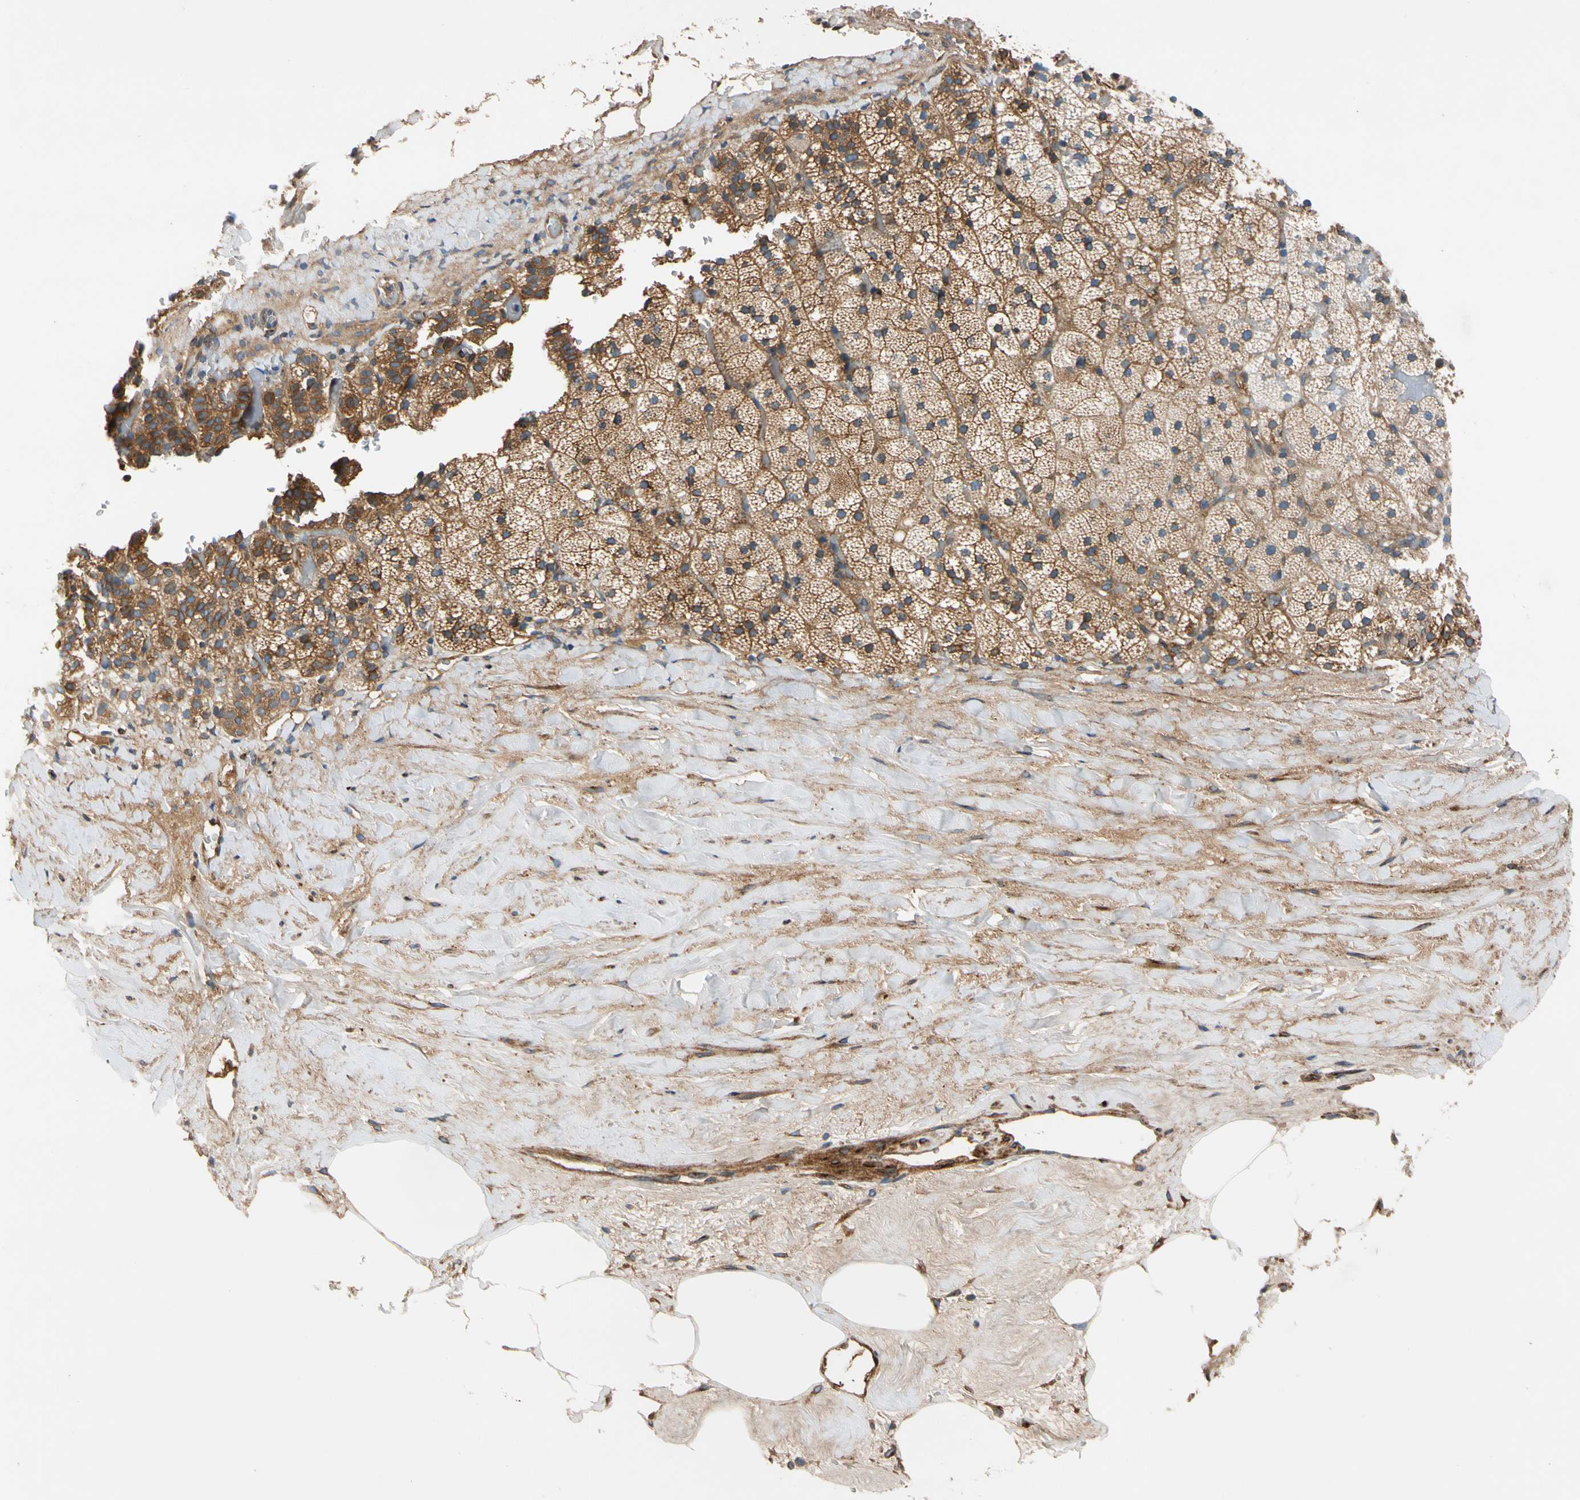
{"staining": {"intensity": "moderate", "quantity": ">75%", "location": "cytoplasmic/membranous"}, "tissue": "adrenal gland", "cell_type": "Glandular cells", "image_type": "normal", "snomed": [{"axis": "morphology", "description": "Normal tissue, NOS"}, {"axis": "topography", "description": "Adrenal gland"}], "caption": "A brown stain highlights moderate cytoplasmic/membranous staining of a protein in glandular cells of benign human adrenal gland. (Stains: DAB (3,3'-diaminobenzidine) in brown, nuclei in blue, Microscopy: brightfield microscopy at high magnification).", "gene": "ENTREP3", "patient": {"sex": "male", "age": 35}}